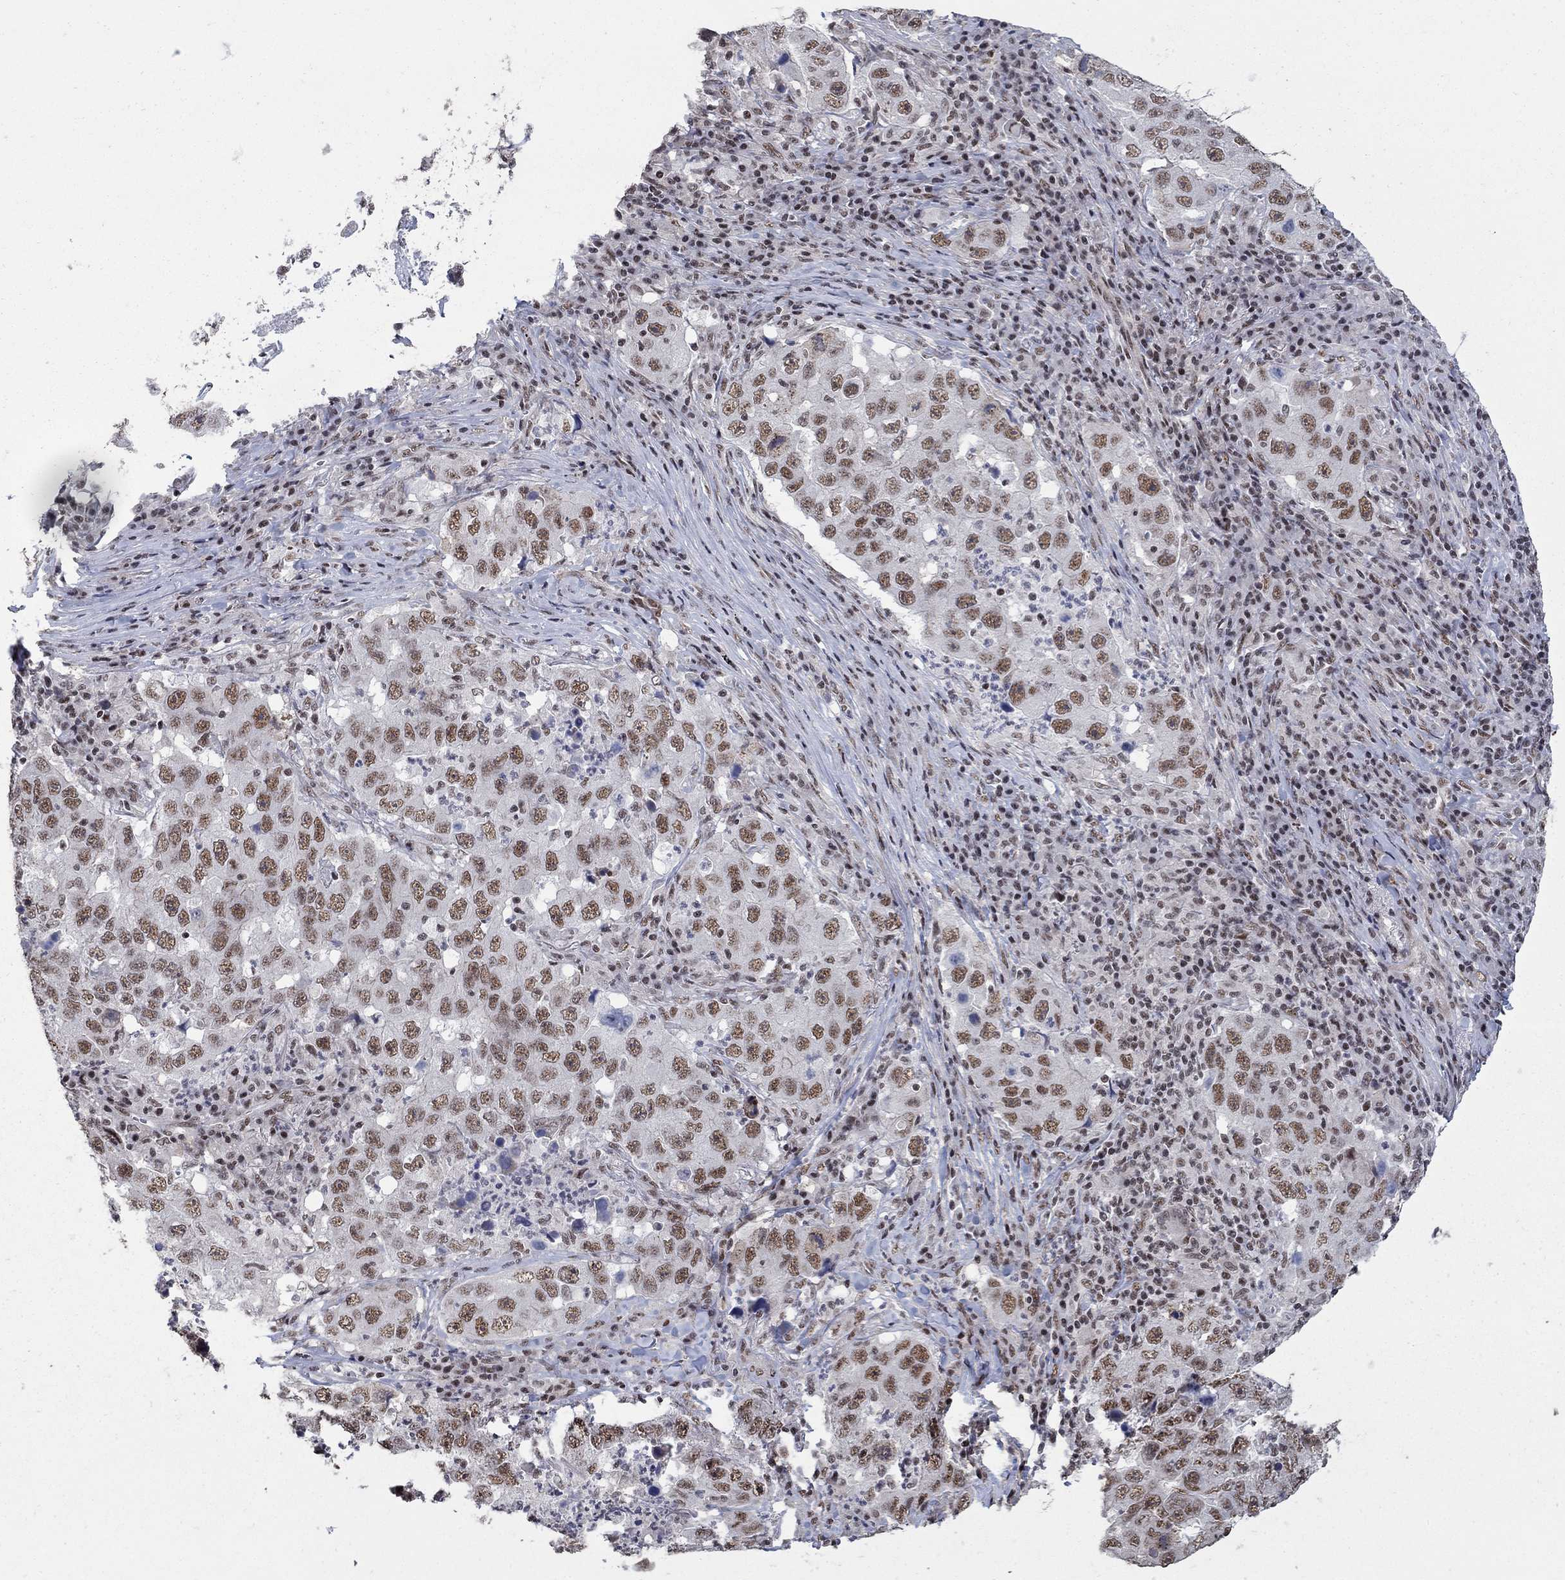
{"staining": {"intensity": "moderate", "quantity": ">75%", "location": "nuclear"}, "tissue": "lung cancer", "cell_type": "Tumor cells", "image_type": "cancer", "snomed": [{"axis": "morphology", "description": "Adenocarcinoma, NOS"}, {"axis": "topography", "description": "Lung"}], "caption": "This is an image of immunohistochemistry (IHC) staining of lung adenocarcinoma, which shows moderate staining in the nuclear of tumor cells.", "gene": "PNISR", "patient": {"sex": "male", "age": 73}}